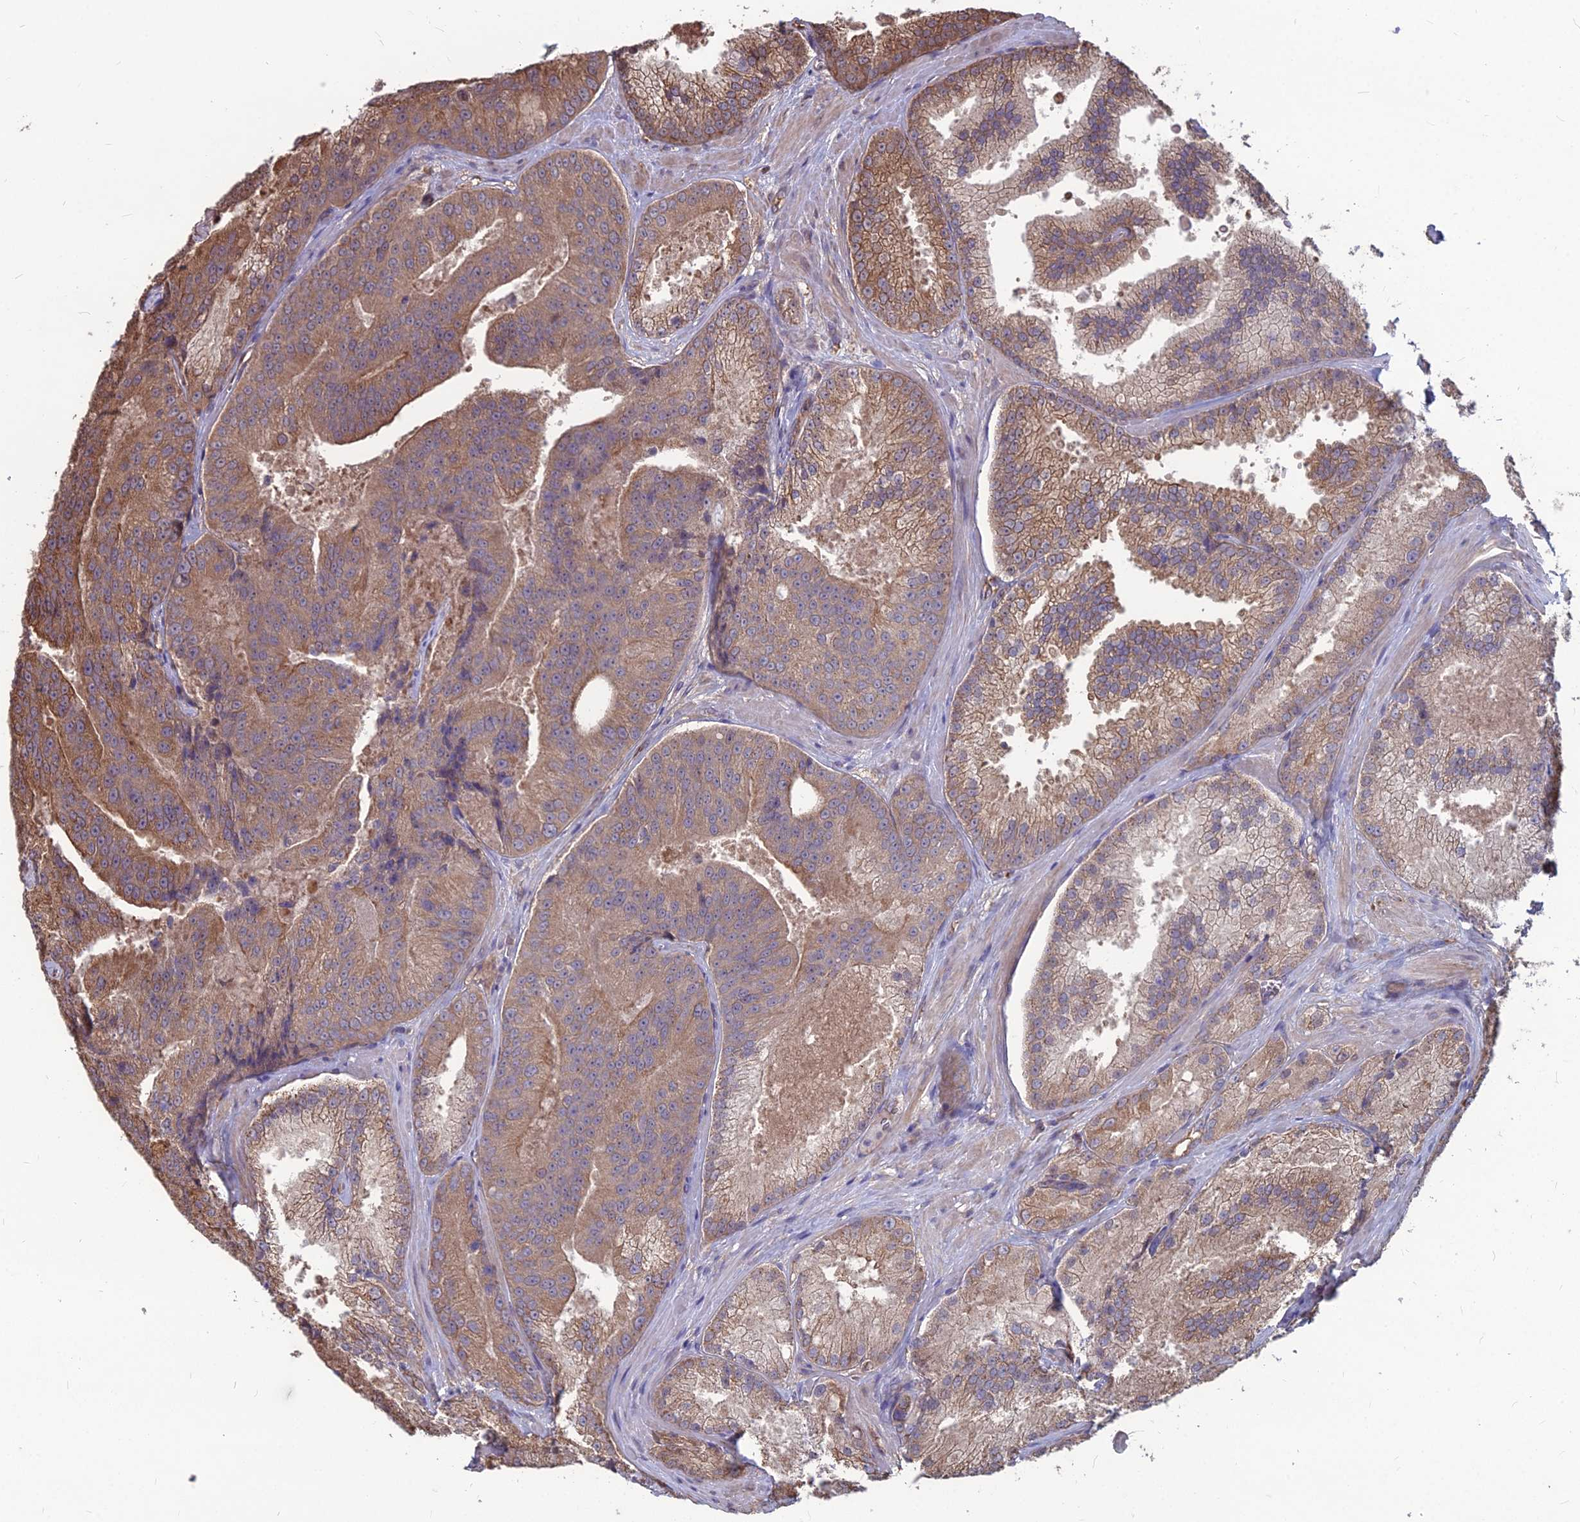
{"staining": {"intensity": "moderate", "quantity": "25%-75%", "location": "cytoplasmic/membranous"}, "tissue": "prostate cancer", "cell_type": "Tumor cells", "image_type": "cancer", "snomed": [{"axis": "morphology", "description": "Adenocarcinoma, High grade"}, {"axis": "topography", "description": "Prostate"}], "caption": "A brown stain shows moderate cytoplasmic/membranous expression of a protein in human prostate adenocarcinoma (high-grade) tumor cells. The staining was performed using DAB, with brown indicating positive protein expression. Nuclei are stained blue with hematoxylin.", "gene": "LSM6", "patient": {"sex": "male", "age": 61}}